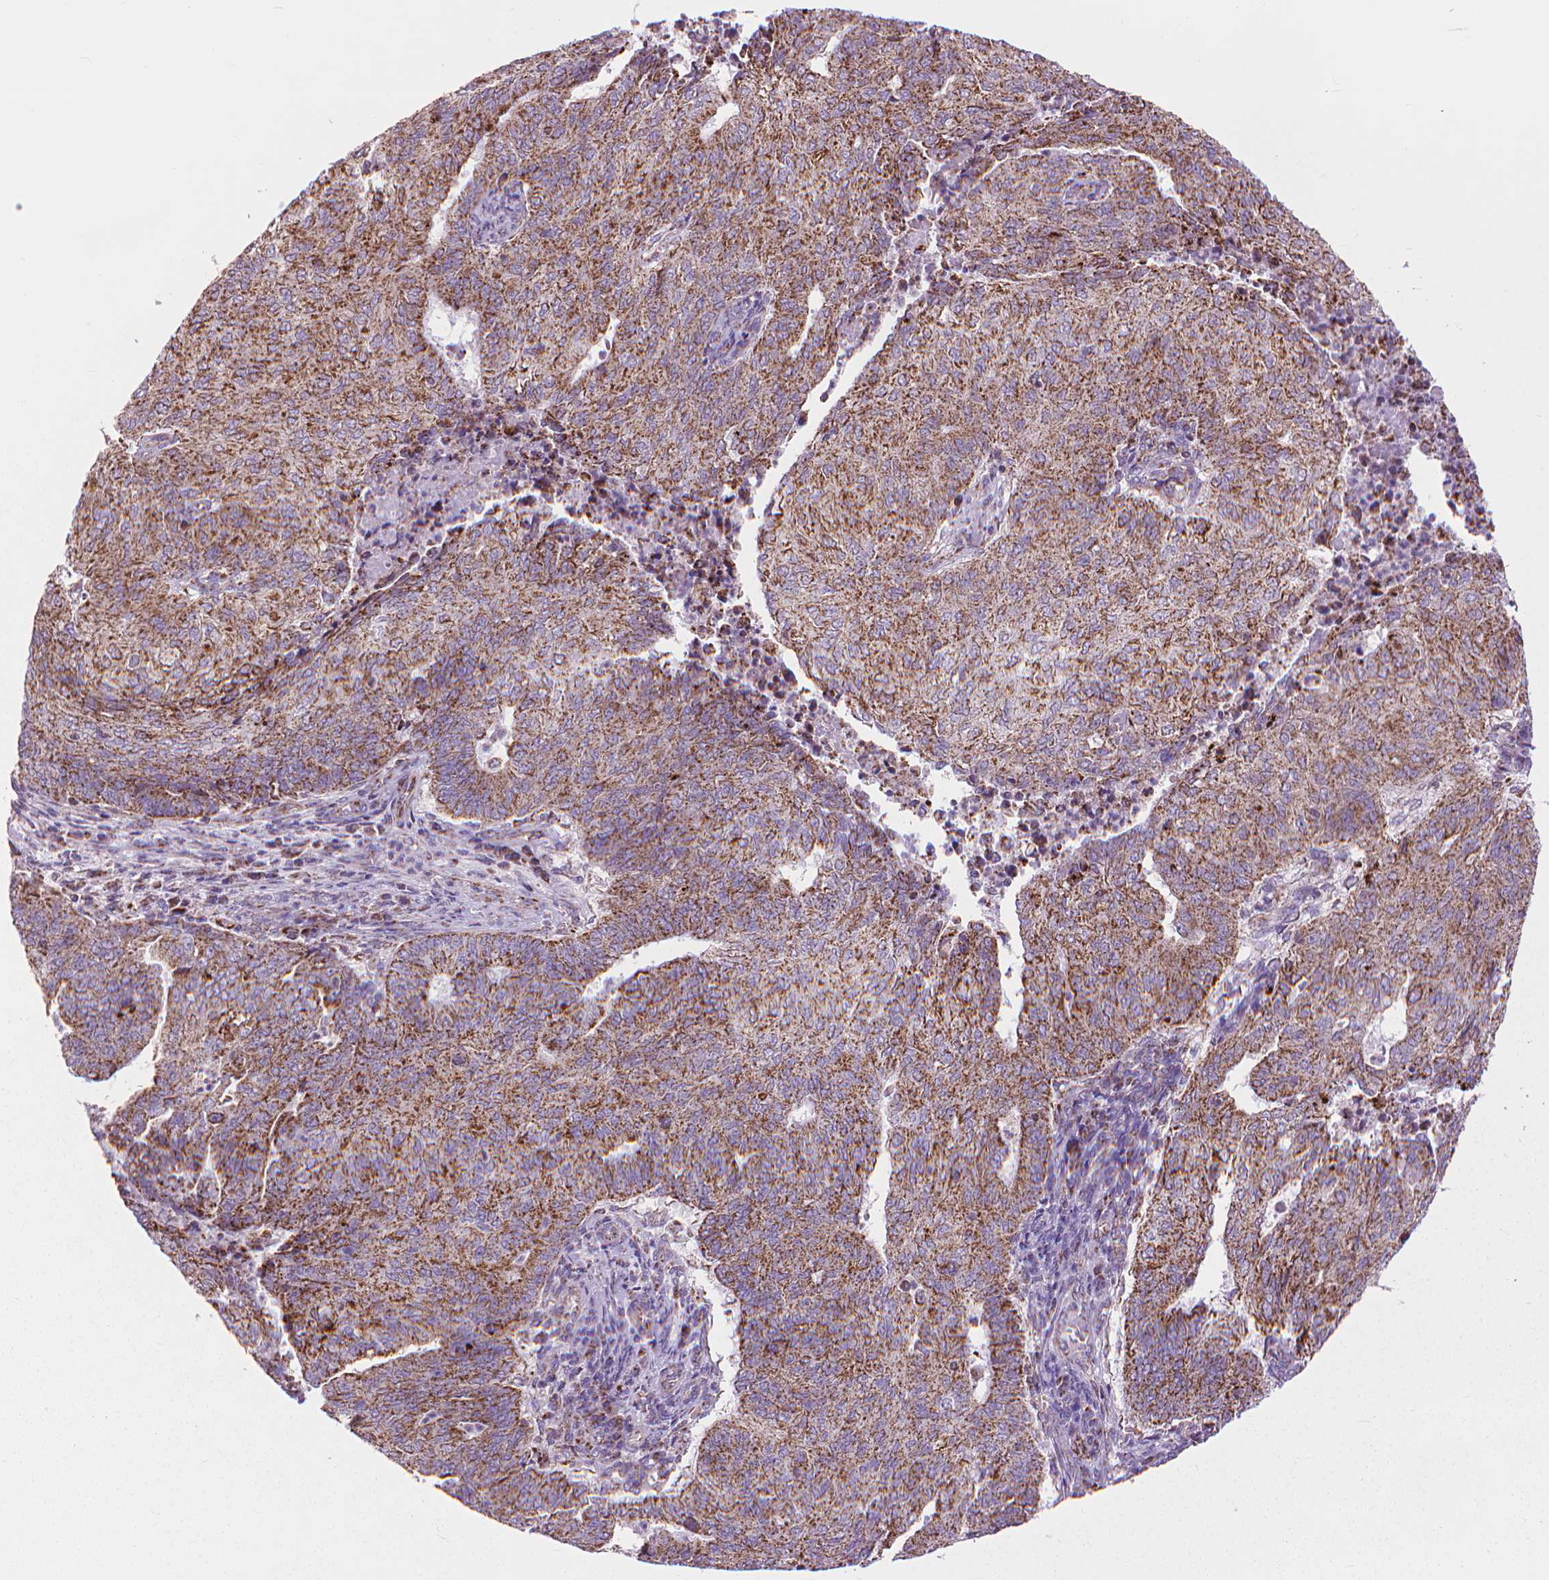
{"staining": {"intensity": "moderate", "quantity": ">75%", "location": "cytoplasmic/membranous"}, "tissue": "endometrial cancer", "cell_type": "Tumor cells", "image_type": "cancer", "snomed": [{"axis": "morphology", "description": "Adenocarcinoma, NOS"}, {"axis": "topography", "description": "Endometrium"}], "caption": "The immunohistochemical stain labels moderate cytoplasmic/membranous staining in tumor cells of endometrial cancer tissue. (DAB IHC with brightfield microscopy, high magnification).", "gene": "VDAC1", "patient": {"sex": "female", "age": 82}}